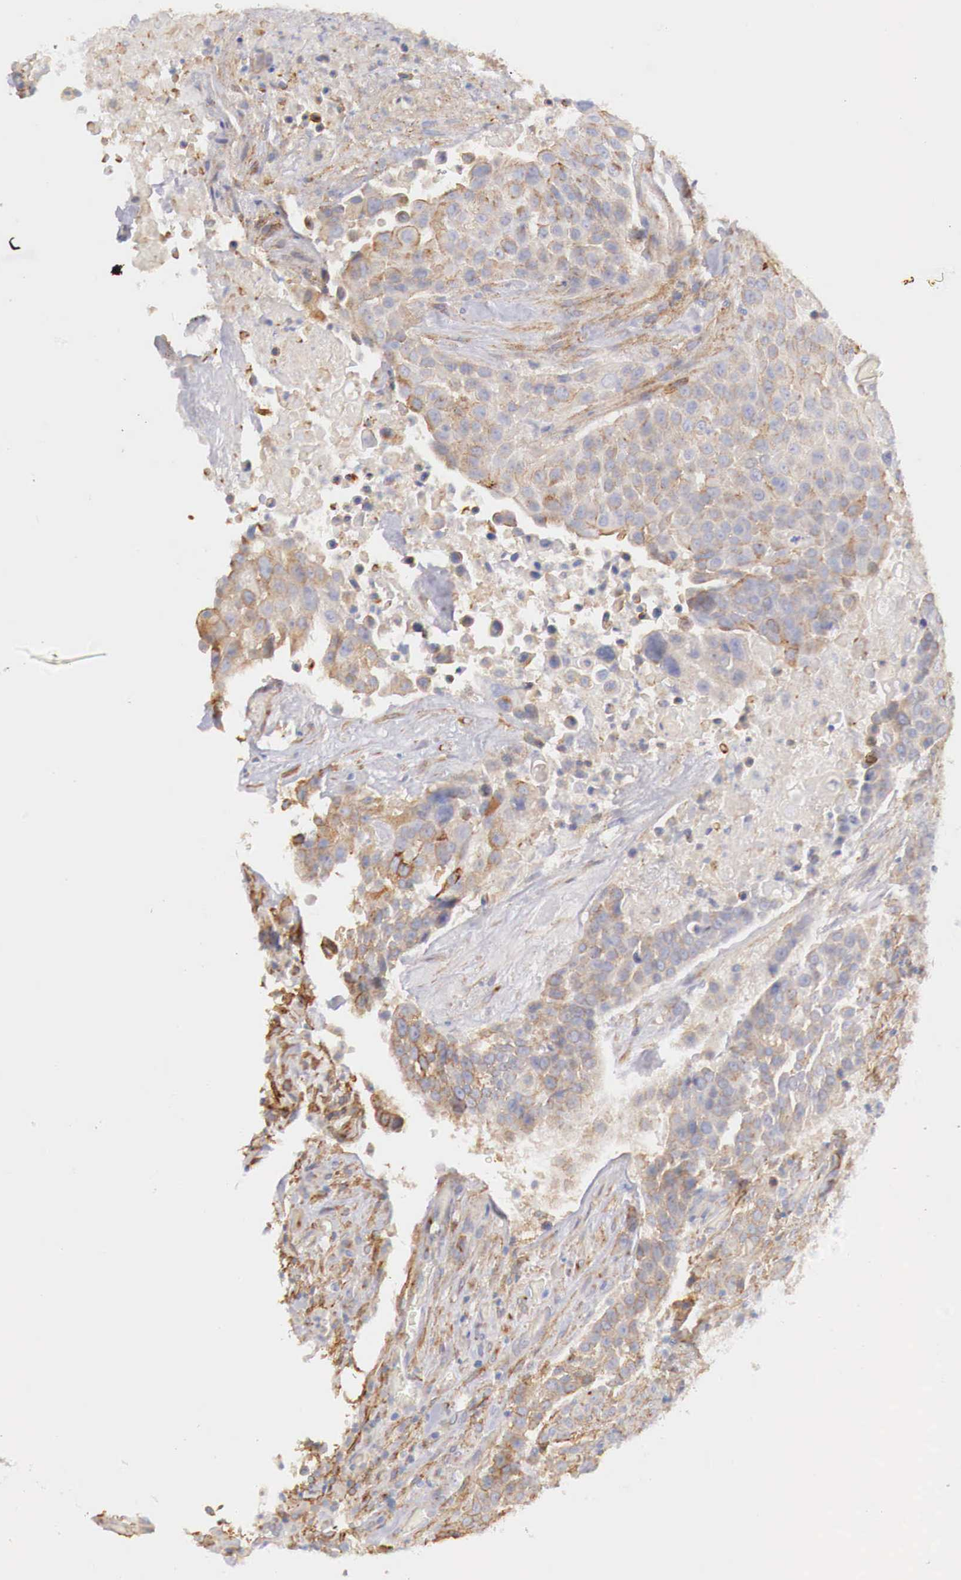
{"staining": {"intensity": "weak", "quantity": "25%-75%", "location": "cytoplasmic/membranous"}, "tissue": "urothelial cancer", "cell_type": "Tumor cells", "image_type": "cancer", "snomed": [{"axis": "morphology", "description": "Urothelial carcinoma, High grade"}, {"axis": "topography", "description": "Urinary bladder"}], "caption": "DAB (3,3'-diaminobenzidine) immunohistochemical staining of human urothelial cancer displays weak cytoplasmic/membranous protein expression in about 25%-75% of tumor cells. (IHC, brightfield microscopy, high magnification).", "gene": "KLHDC7B", "patient": {"sex": "male", "age": 74}}